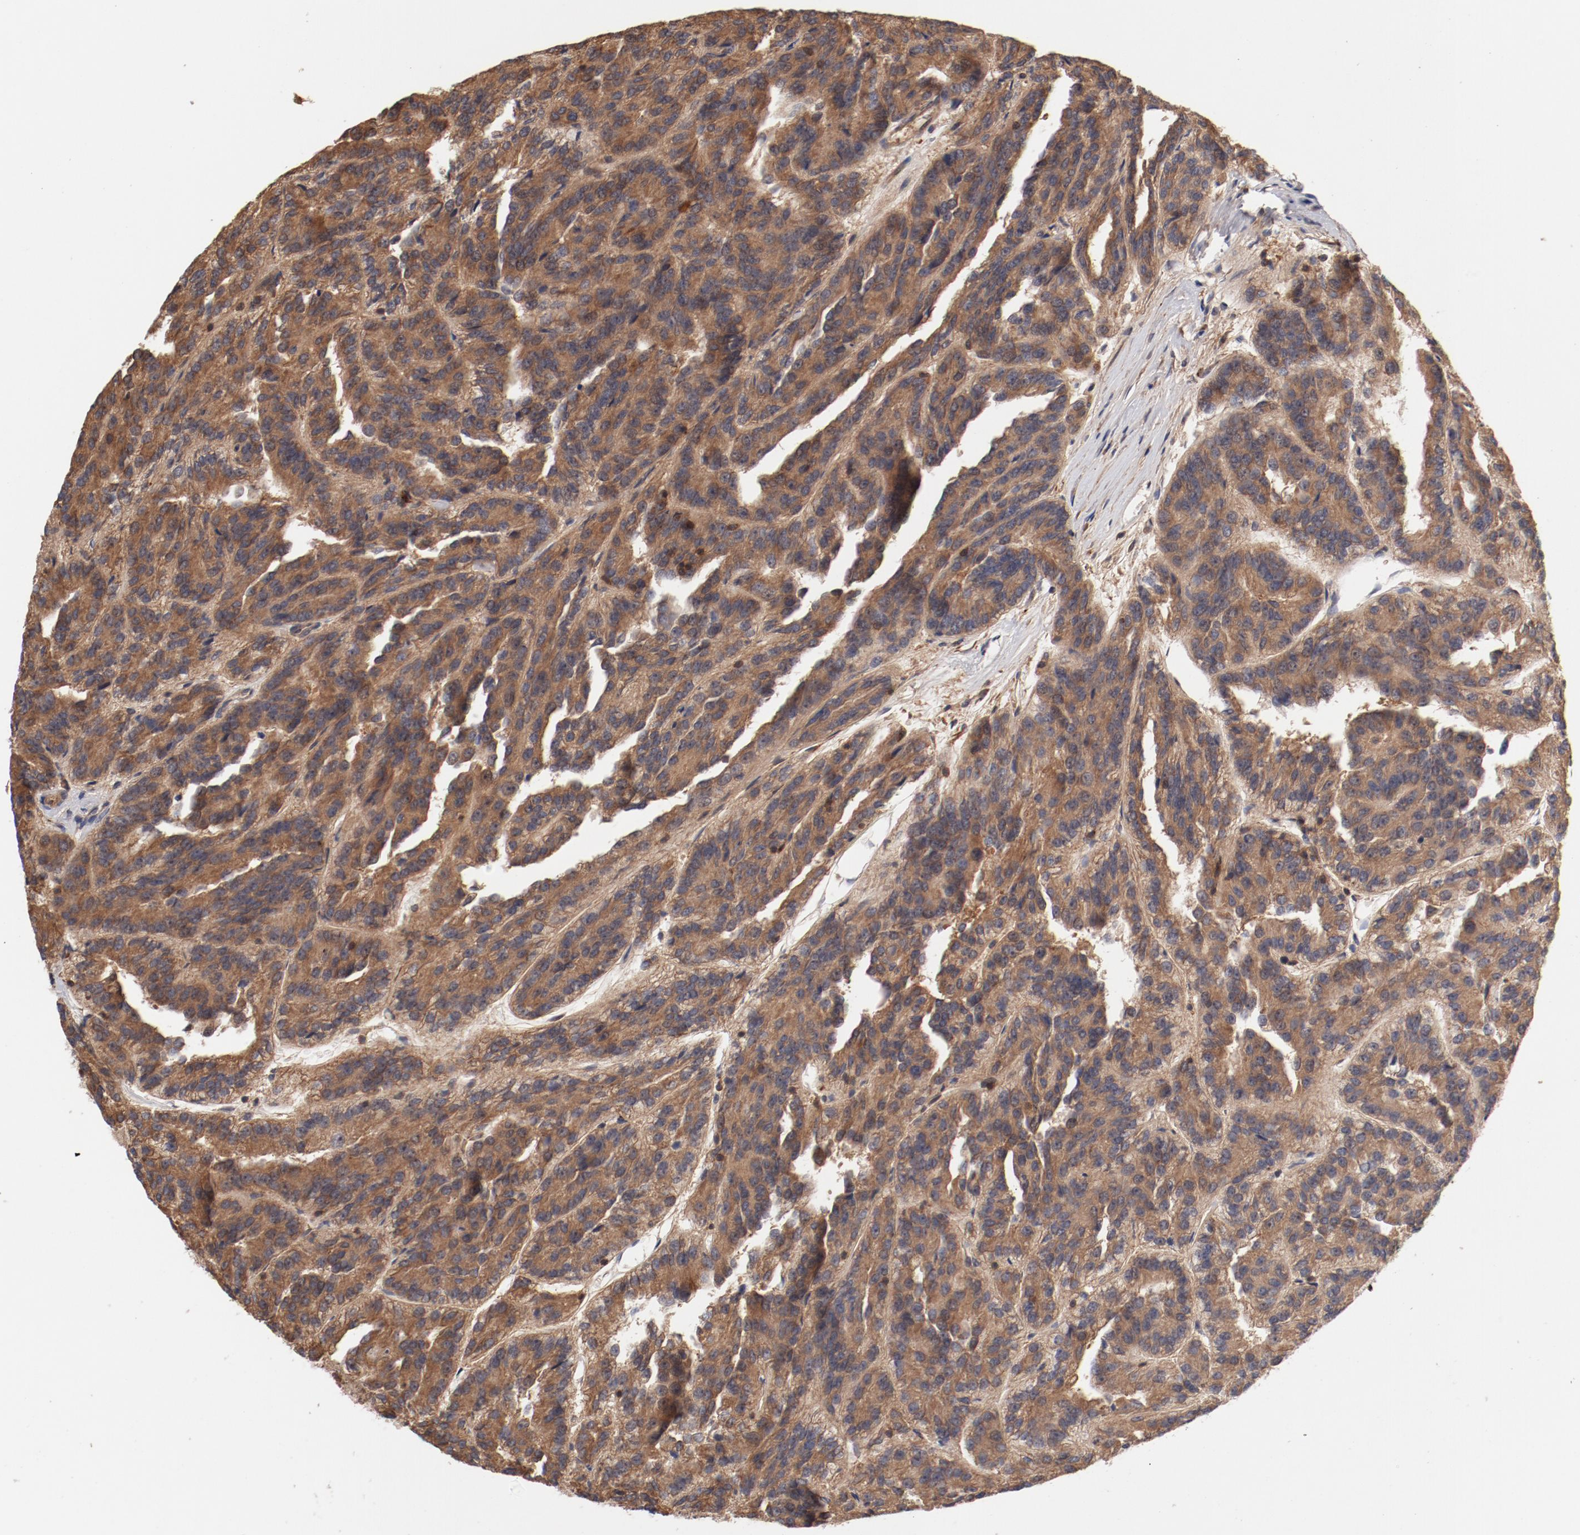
{"staining": {"intensity": "moderate", "quantity": ">75%", "location": "cytoplasmic/membranous"}, "tissue": "renal cancer", "cell_type": "Tumor cells", "image_type": "cancer", "snomed": [{"axis": "morphology", "description": "Adenocarcinoma, NOS"}, {"axis": "topography", "description": "Kidney"}], "caption": "A high-resolution photomicrograph shows immunohistochemistry staining of renal cancer, which demonstrates moderate cytoplasmic/membranous staining in about >75% of tumor cells.", "gene": "GUF1", "patient": {"sex": "male", "age": 46}}